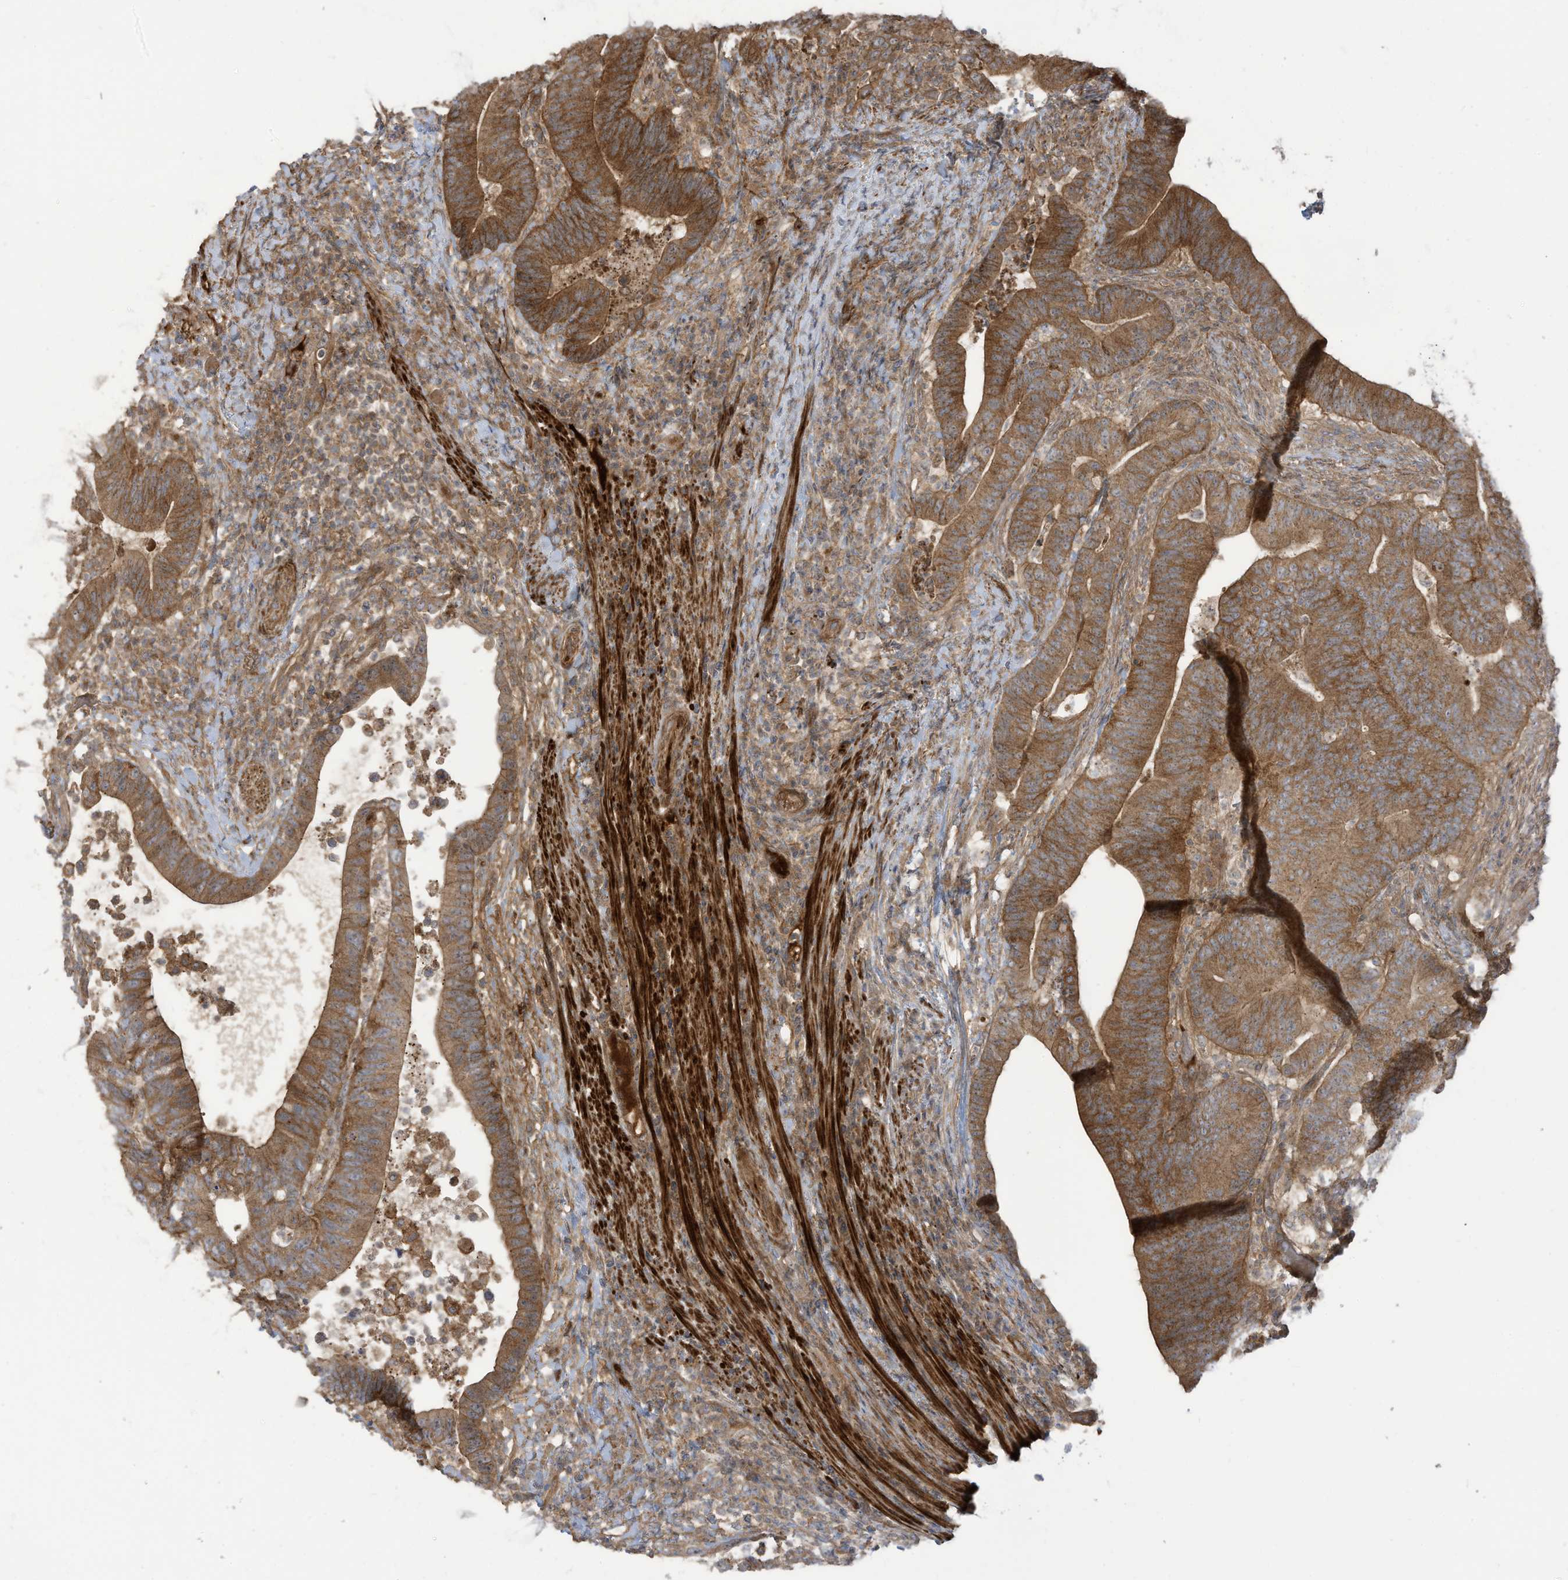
{"staining": {"intensity": "moderate", "quantity": ">75%", "location": "cytoplasmic/membranous"}, "tissue": "colorectal cancer", "cell_type": "Tumor cells", "image_type": "cancer", "snomed": [{"axis": "morphology", "description": "Adenocarcinoma, NOS"}, {"axis": "topography", "description": "Colon"}], "caption": "Protein staining by immunohistochemistry (IHC) shows moderate cytoplasmic/membranous staining in about >75% of tumor cells in colorectal cancer. (DAB = brown stain, brightfield microscopy at high magnification).", "gene": "ENTR1", "patient": {"sex": "female", "age": 66}}